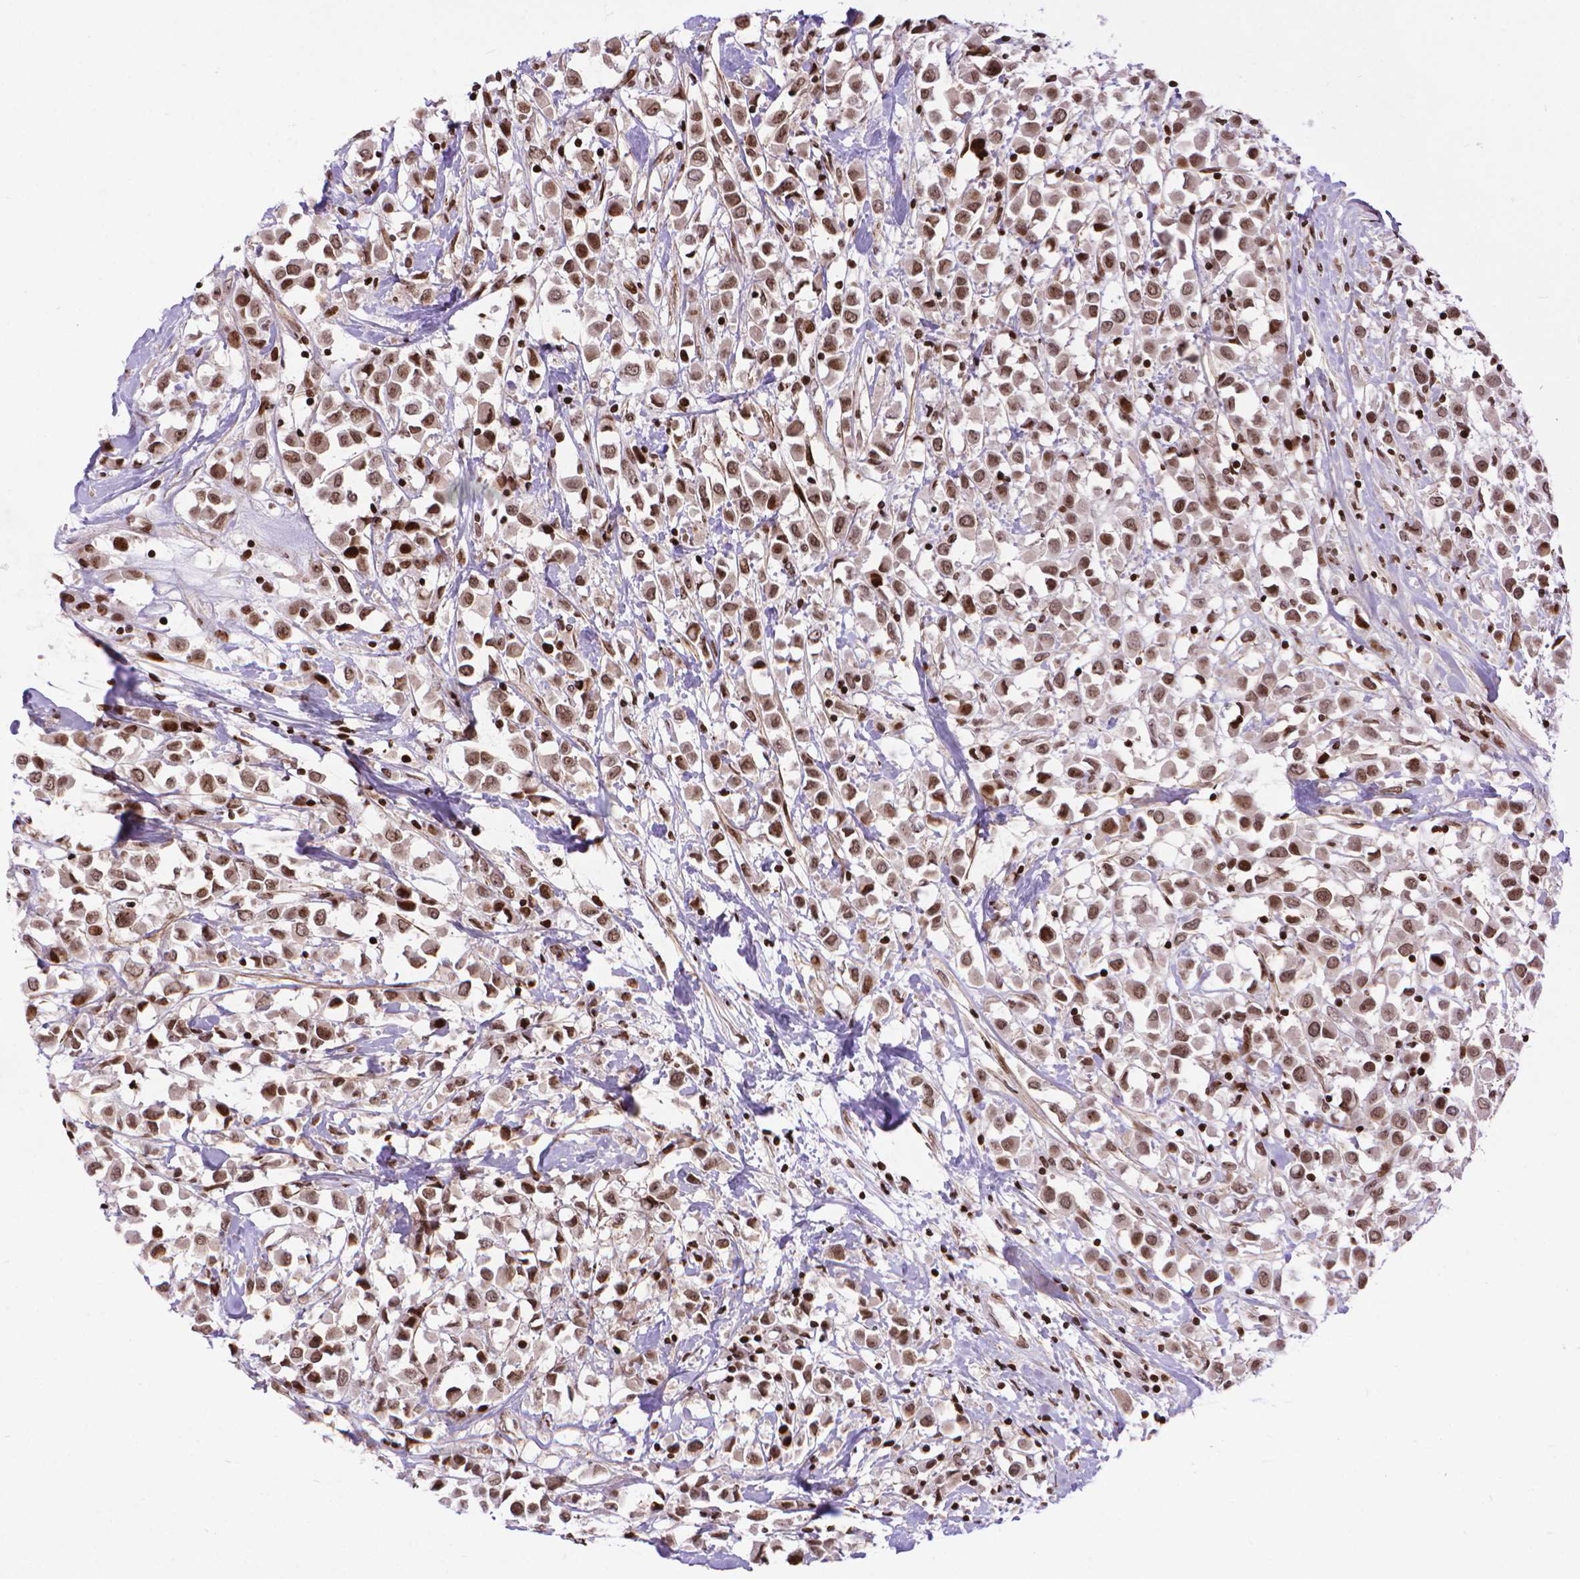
{"staining": {"intensity": "moderate", "quantity": ">75%", "location": "nuclear"}, "tissue": "breast cancer", "cell_type": "Tumor cells", "image_type": "cancer", "snomed": [{"axis": "morphology", "description": "Duct carcinoma"}, {"axis": "topography", "description": "Breast"}], "caption": "A histopathology image of human breast cancer (intraductal carcinoma) stained for a protein exhibits moderate nuclear brown staining in tumor cells.", "gene": "AMER1", "patient": {"sex": "female", "age": 61}}